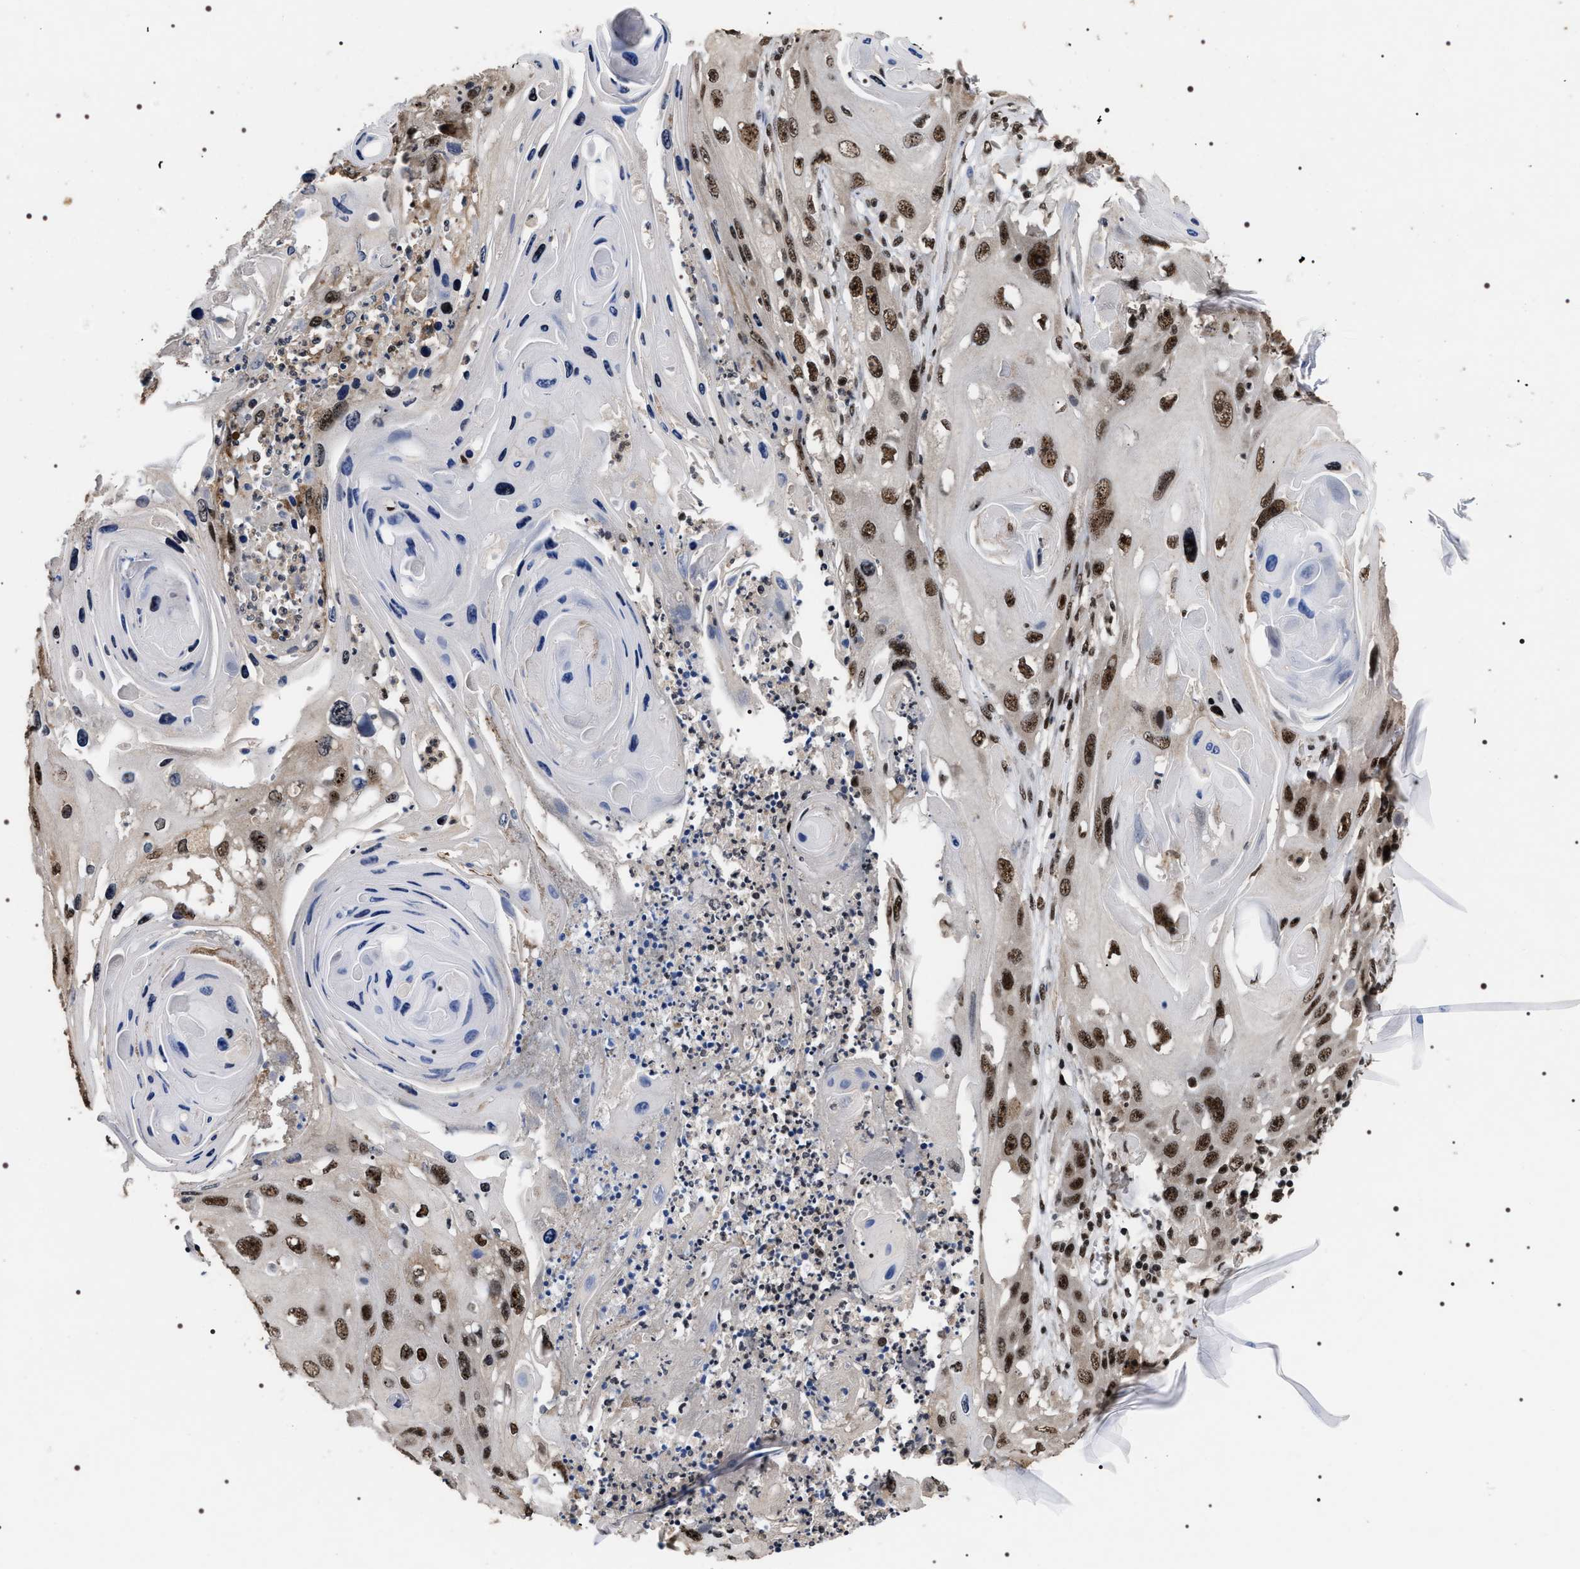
{"staining": {"intensity": "strong", "quantity": ">75%", "location": "nuclear"}, "tissue": "skin cancer", "cell_type": "Tumor cells", "image_type": "cancer", "snomed": [{"axis": "morphology", "description": "Squamous cell carcinoma, NOS"}, {"axis": "topography", "description": "Skin"}], "caption": "IHC micrograph of neoplastic tissue: human skin squamous cell carcinoma stained using immunohistochemistry exhibits high levels of strong protein expression localized specifically in the nuclear of tumor cells, appearing as a nuclear brown color.", "gene": "RRP1B", "patient": {"sex": "male", "age": 55}}